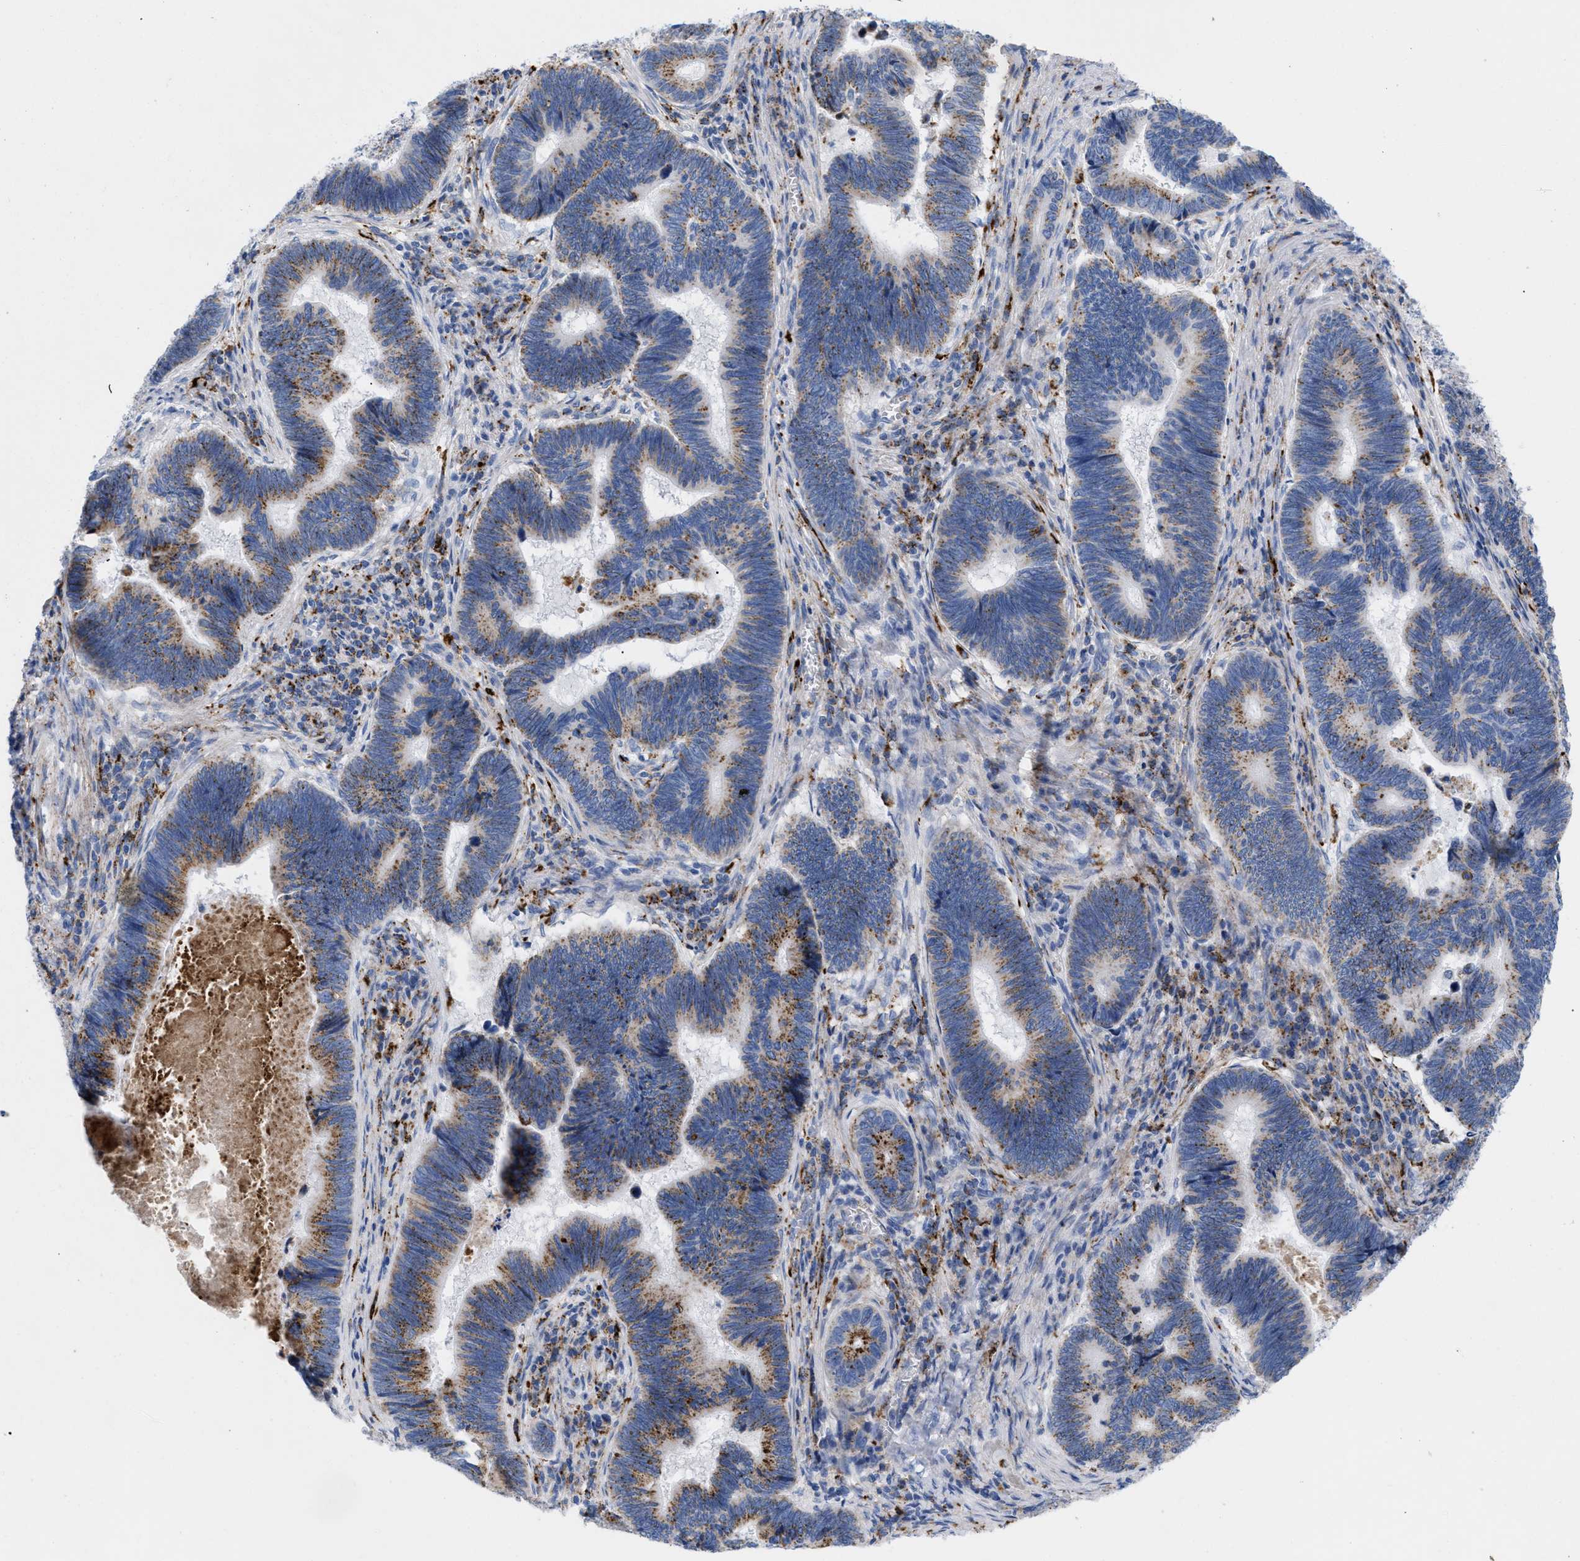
{"staining": {"intensity": "moderate", "quantity": ">75%", "location": "cytoplasmic/membranous"}, "tissue": "pancreatic cancer", "cell_type": "Tumor cells", "image_type": "cancer", "snomed": [{"axis": "morphology", "description": "Adenocarcinoma, NOS"}, {"axis": "topography", "description": "Pancreas"}], "caption": "Human pancreatic cancer stained for a protein (brown) displays moderate cytoplasmic/membranous positive staining in about >75% of tumor cells.", "gene": "DRAM2", "patient": {"sex": "female", "age": 70}}